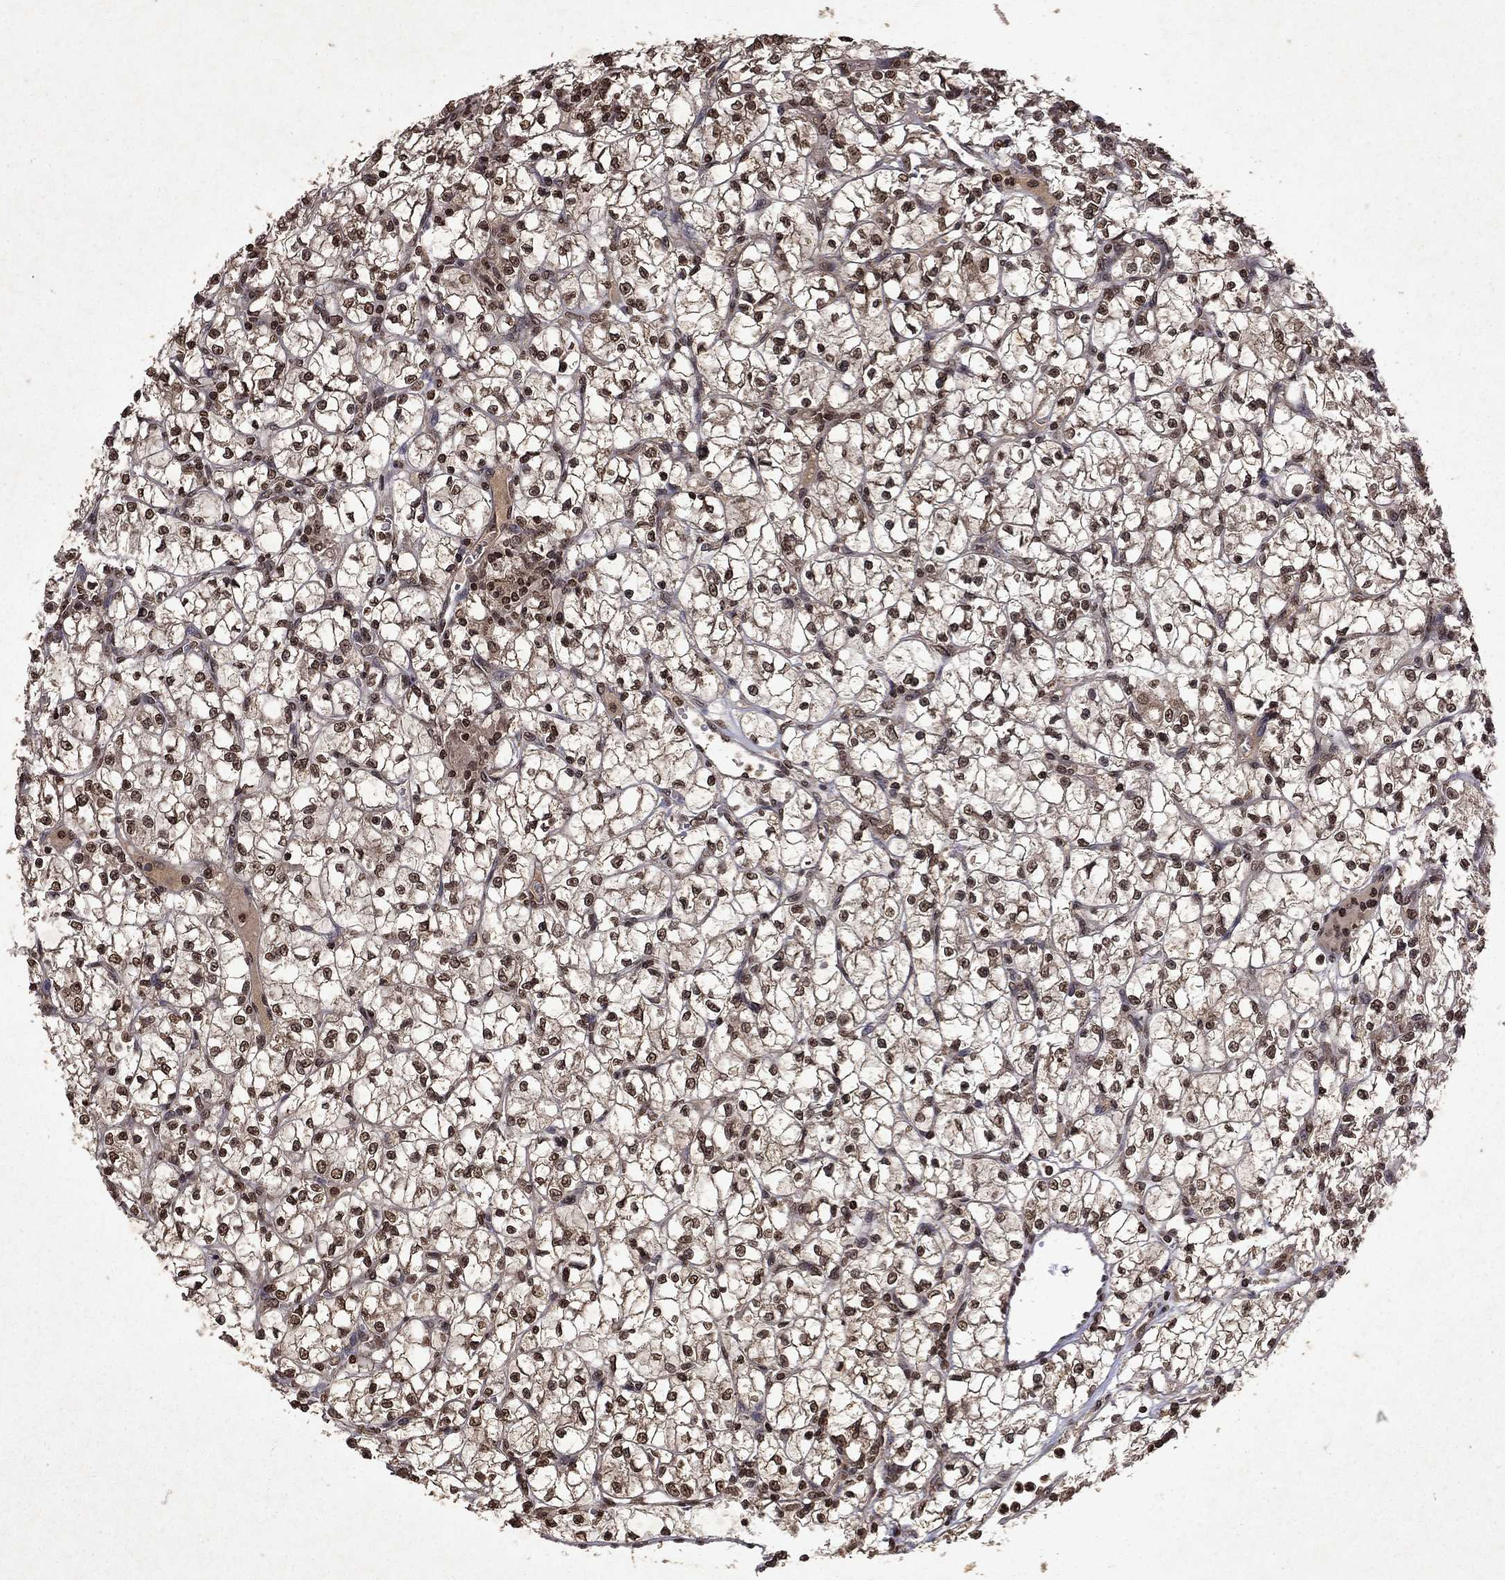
{"staining": {"intensity": "moderate", "quantity": ">75%", "location": "nuclear"}, "tissue": "renal cancer", "cell_type": "Tumor cells", "image_type": "cancer", "snomed": [{"axis": "morphology", "description": "Adenocarcinoma, NOS"}, {"axis": "topography", "description": "Kidney"}], "caption": "The photomicrograph reveals immunohistochemical staining of adenocarcinoma (renal). There is moderate nuclear expression is present in about >75% of tumor cells.", "gene": "PIN4", "patient": {"sex": "female", "age": 64}}